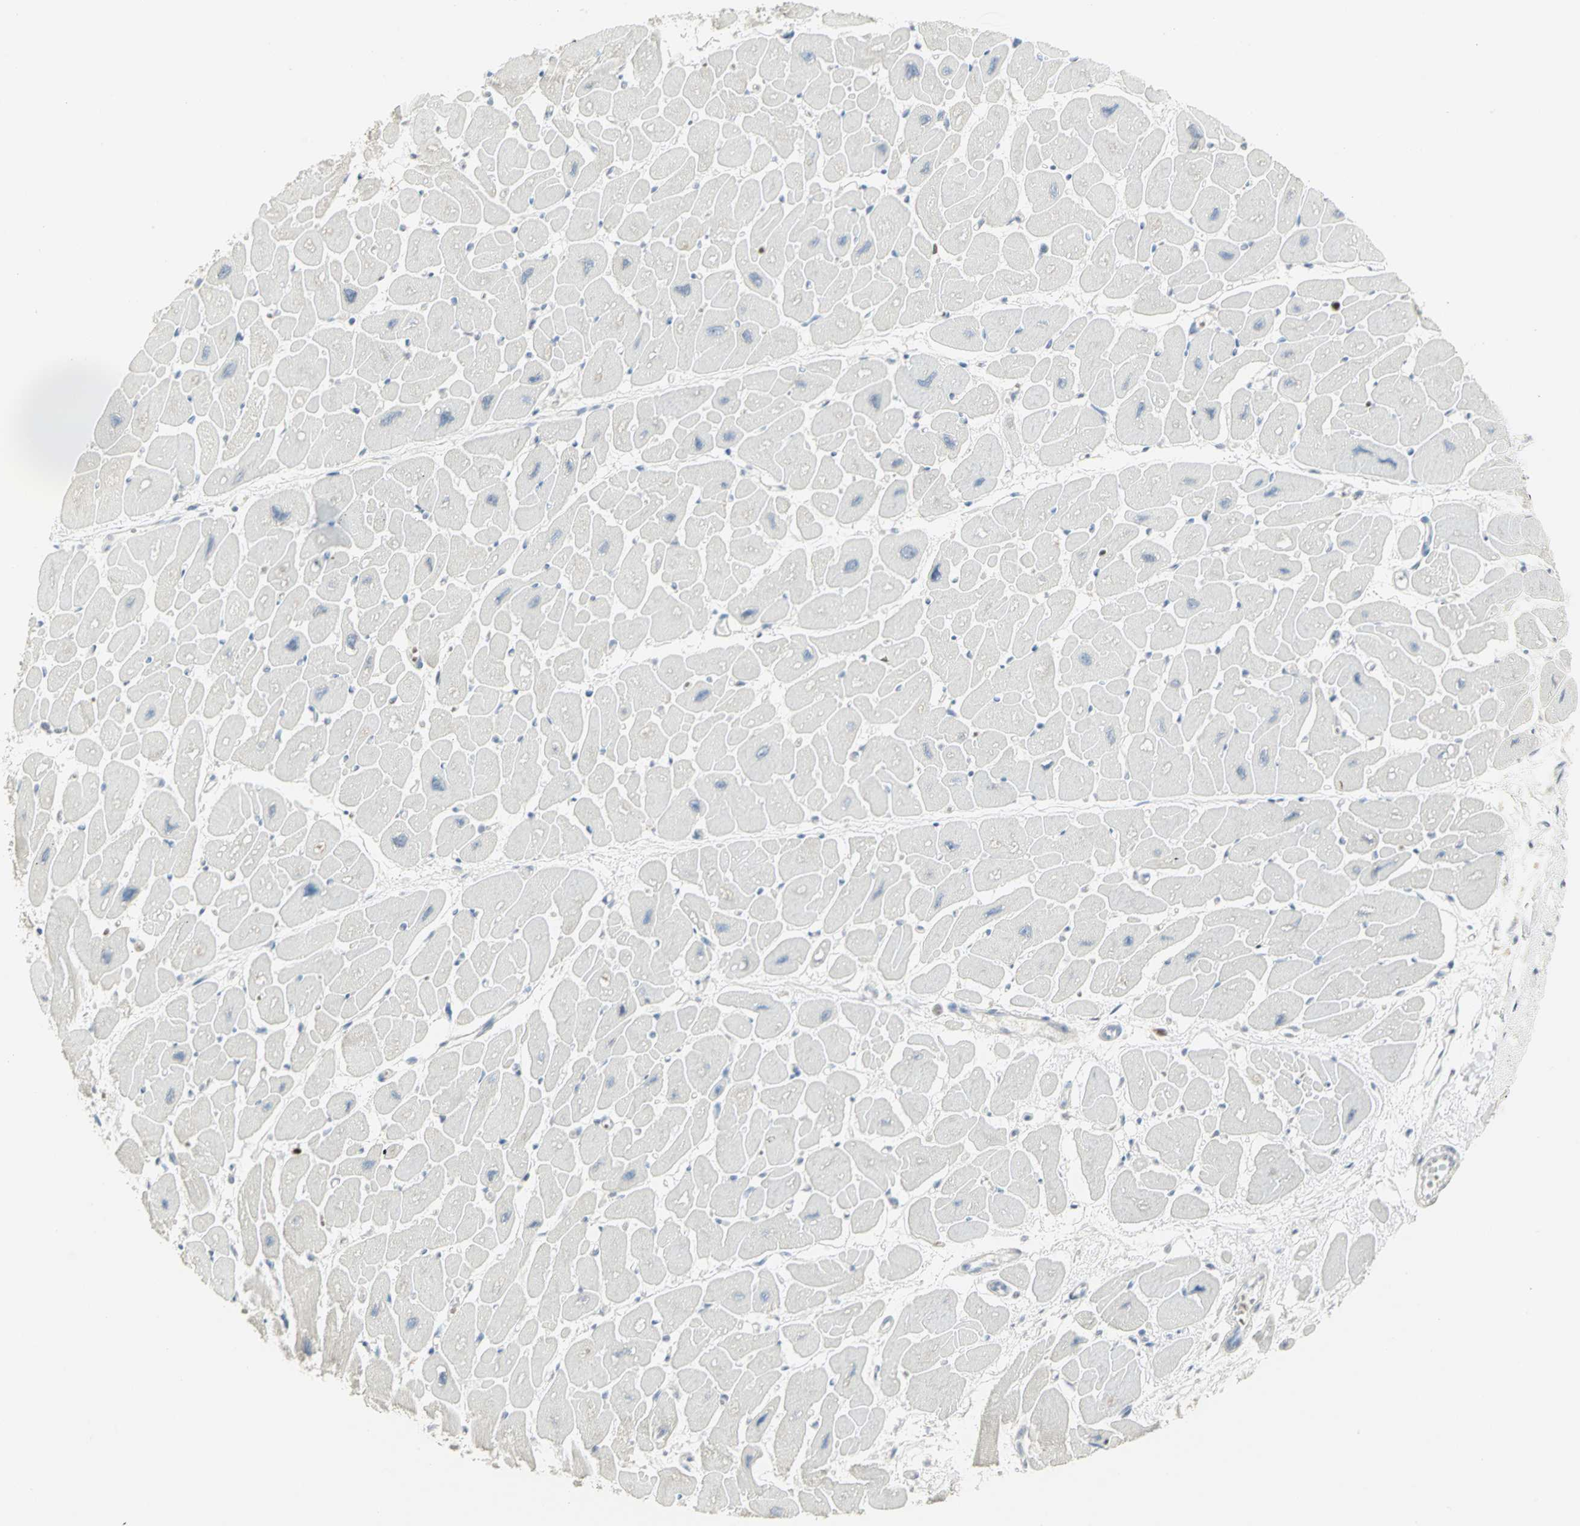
{"staining": {"intensity": "negative", "quantity": "none", "location": "none"}, "tissue": "heart muscle", "cell_type": "Cardiomyocytes", "image_type": "normal", "snomed": [{"axis": "morphology", "description": "Normal tissue, NOS"}, {"axis": "topography", "description": "Heart"}], "caption": "High power microscopy image of an immunohistochemistry photomicrograph of unremarkable heart muscle, revealing no significant positivity in cardiomyocytes.", "gene": "BCL6", "patient": {"sex": "female", "age": 54}}